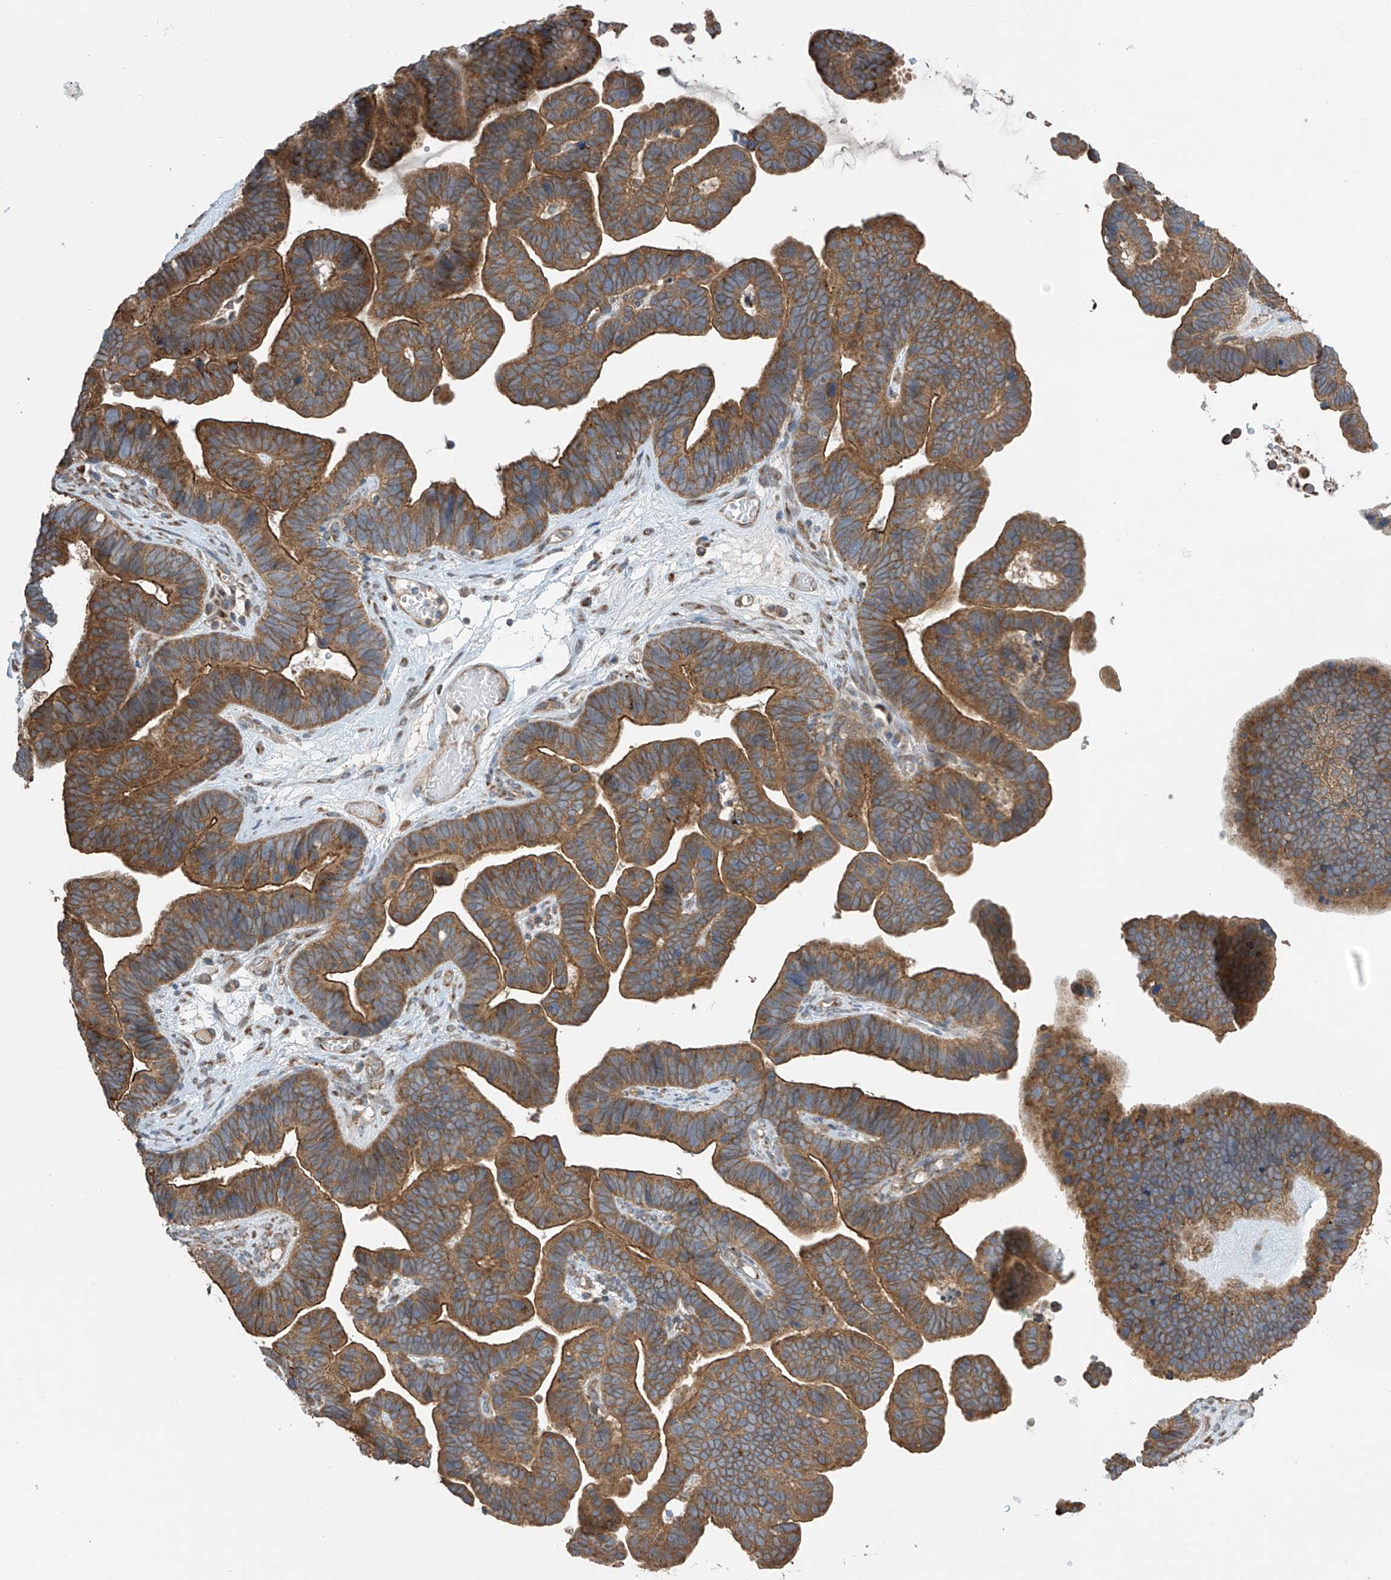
{"staining": {"intensity": "moderate", "quantity": ">75%", "location": "cytoplasmic/membranous"}, "tissue": "ovarian cancer", "cell_type": "Tumor cells", "image_type": "cancer", "snomed": [{"axis": "morphology", "description": "Cystadenocarcinoma, serous, NOS"}, {"axis": "topography", "description": "Ovary"}], "caption": "Immunohistochemical staining of human serous cystadenocarcinoma (ovarian) exhibits moderate cytoplasmic/membranous protein staining in approximately >75% of tumor cells. The protein of interest is stained brown, and the nuclei are stained in blue (DAB IHC with brightfield microscopy, high magnification).", "gene": "PNPT1", "patient": {"sex": "female", "age": 56}}